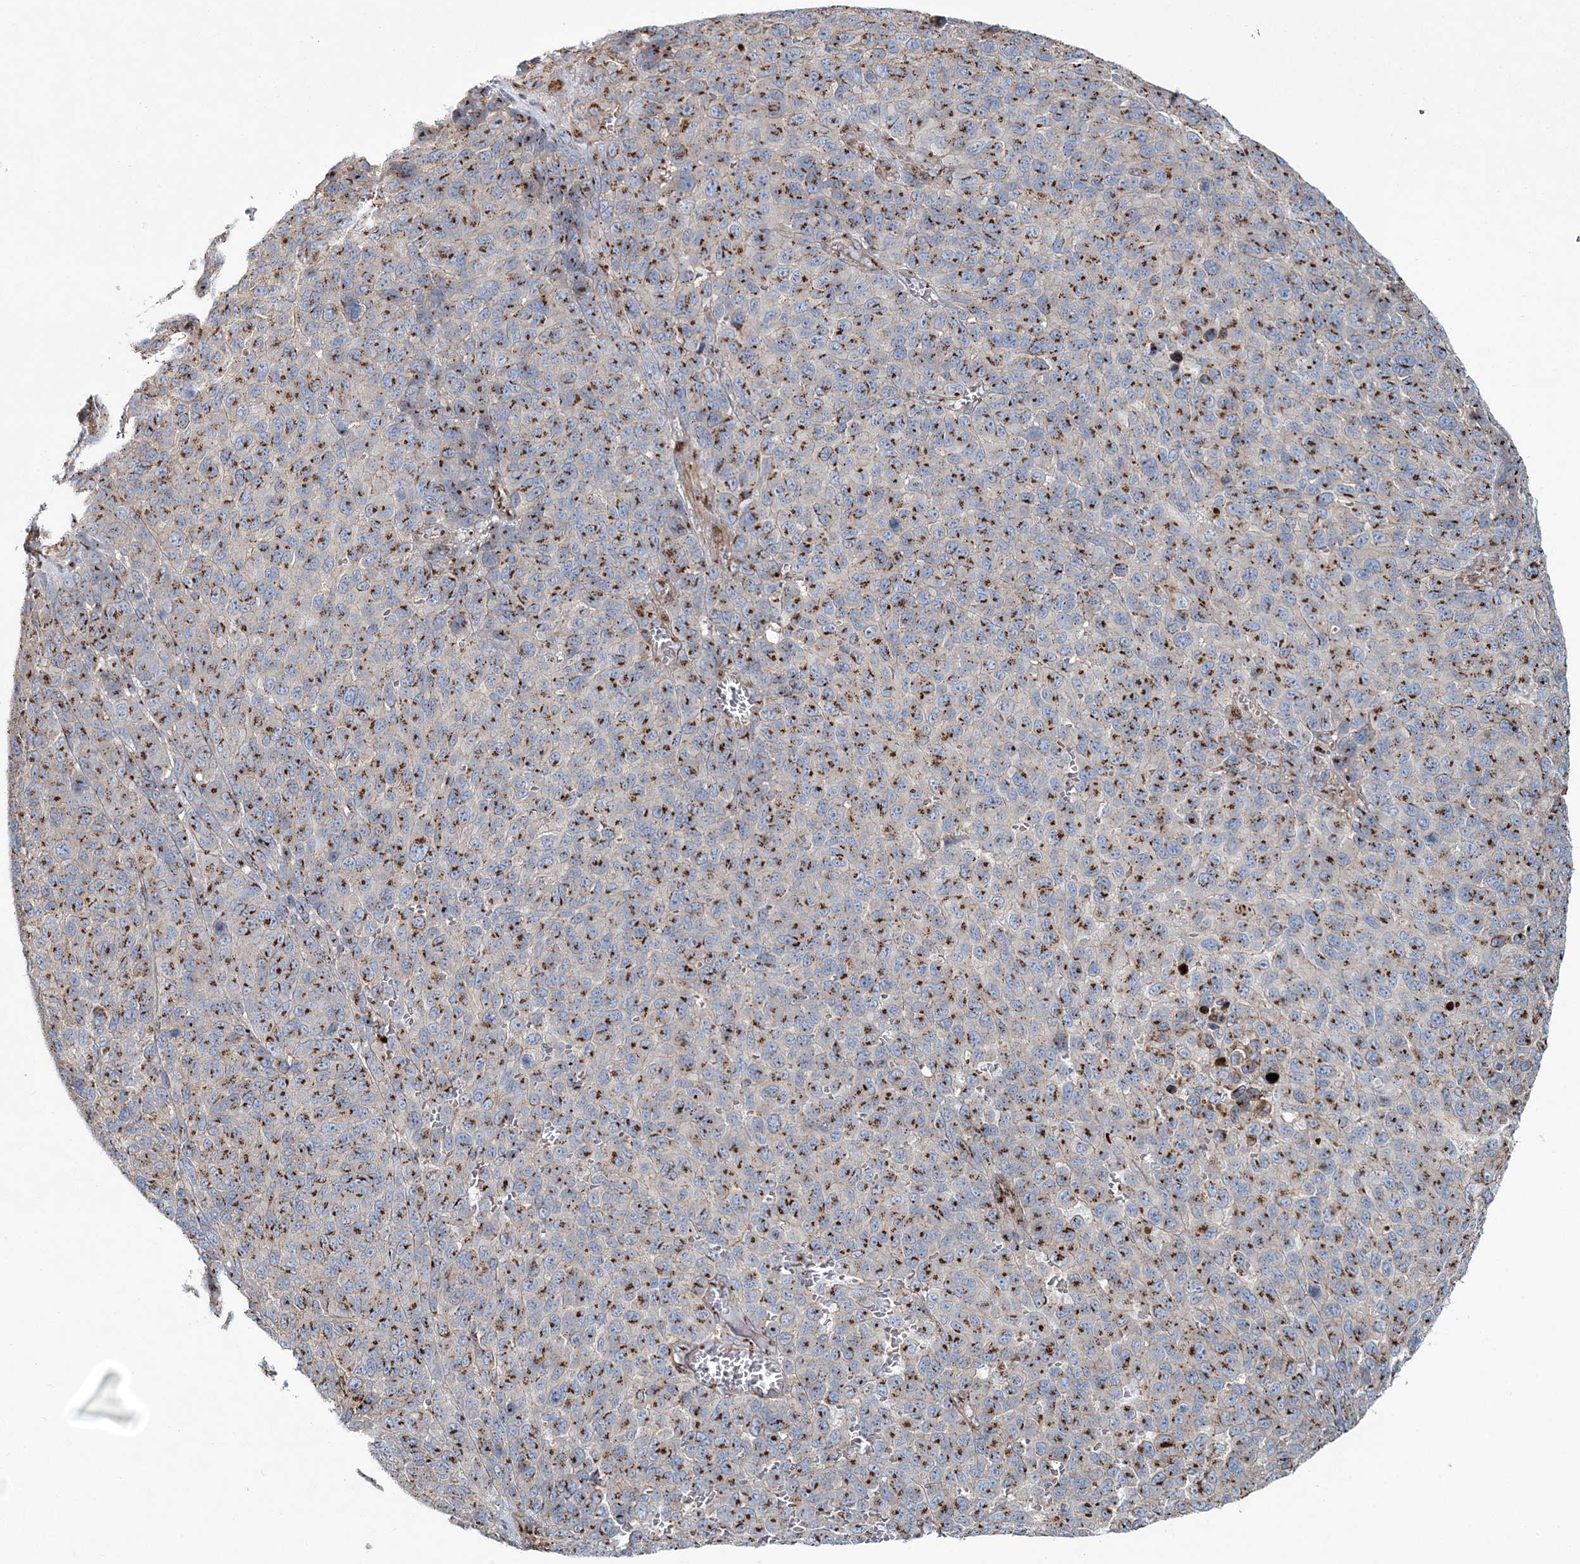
{"staining": {"intensity": "moderate", "quantity": ">75%", "location": "cytoplasmic/membranous"}, "tissue": "melanoma", "cell_type": "Tumor cells", "image_type": "cancer", "snomed": [{"axis": "morphology", "description": "Malignant melanoma, NOS"}, {"axis": "topography", "description": "Skin"}], "caption": "Protein staining of melanoma tissue displays moderate cytoplasmic/membranous positivity in about >75% of tumor cells. (Brightfield microscopy of DAB IHC at high magnification).", "gene": "MAN1A2", "patient": {"sex": "male", "age": 49}}